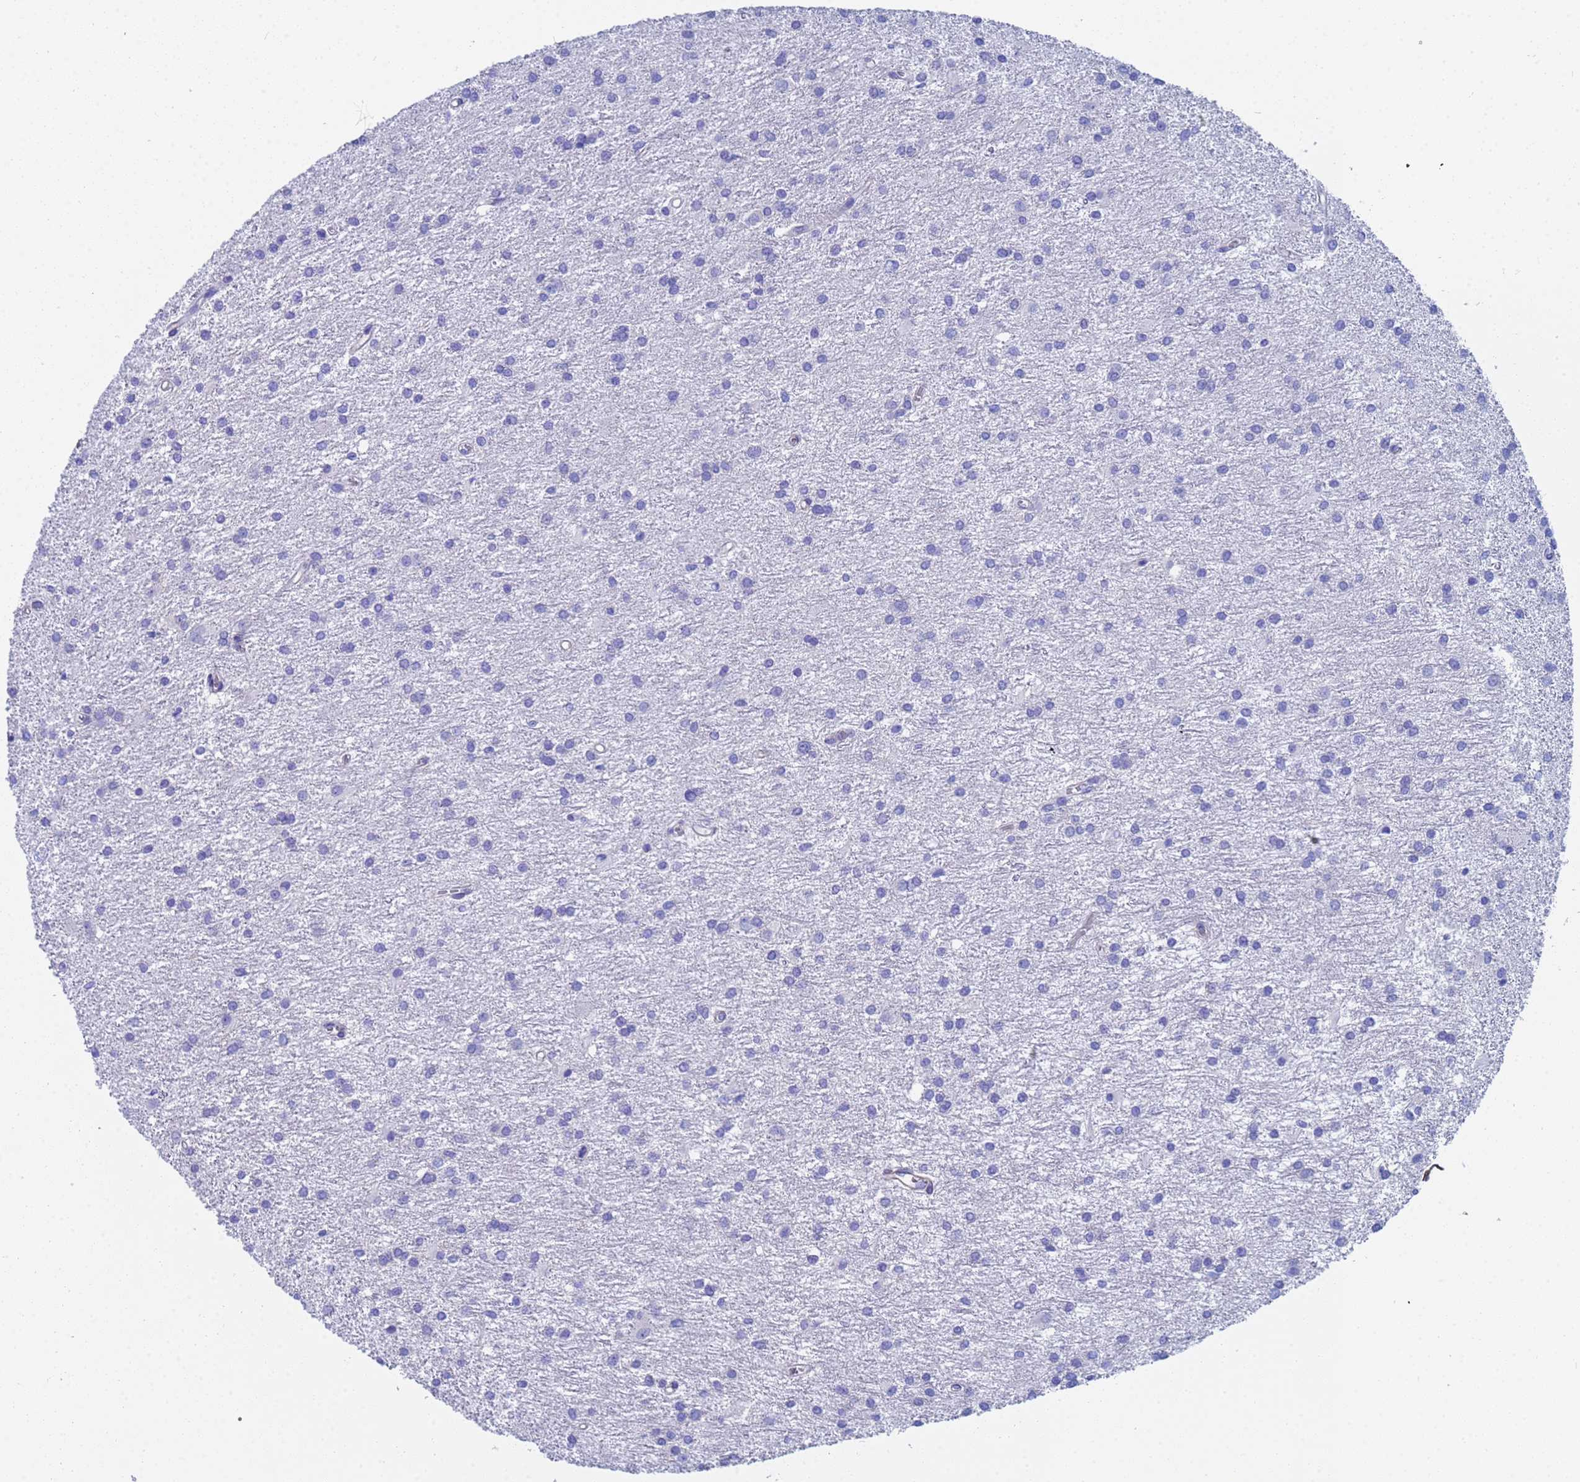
{"staining": {"intensity": "negative", "quantity": "none", "location": "none"}, "tissue": "glioma", "cell_type": "Tumor cells", "image_type": "cancer", "snomed": [{"axis": "morphology", "description": "Glioma, malignant, High grade"}, {"axis": "topography", "description": "Brain"}], "caption": "Tumor cells show no significant positivity in malignant glioma (high-grade). Brightfield microscopy of immunohistochemistry (IHC) stained with DAB (brown) and hematoxylin (blue), captured at high magnification.", "gene": "CST4", "patient": {"sex": "female", "age": 50}}